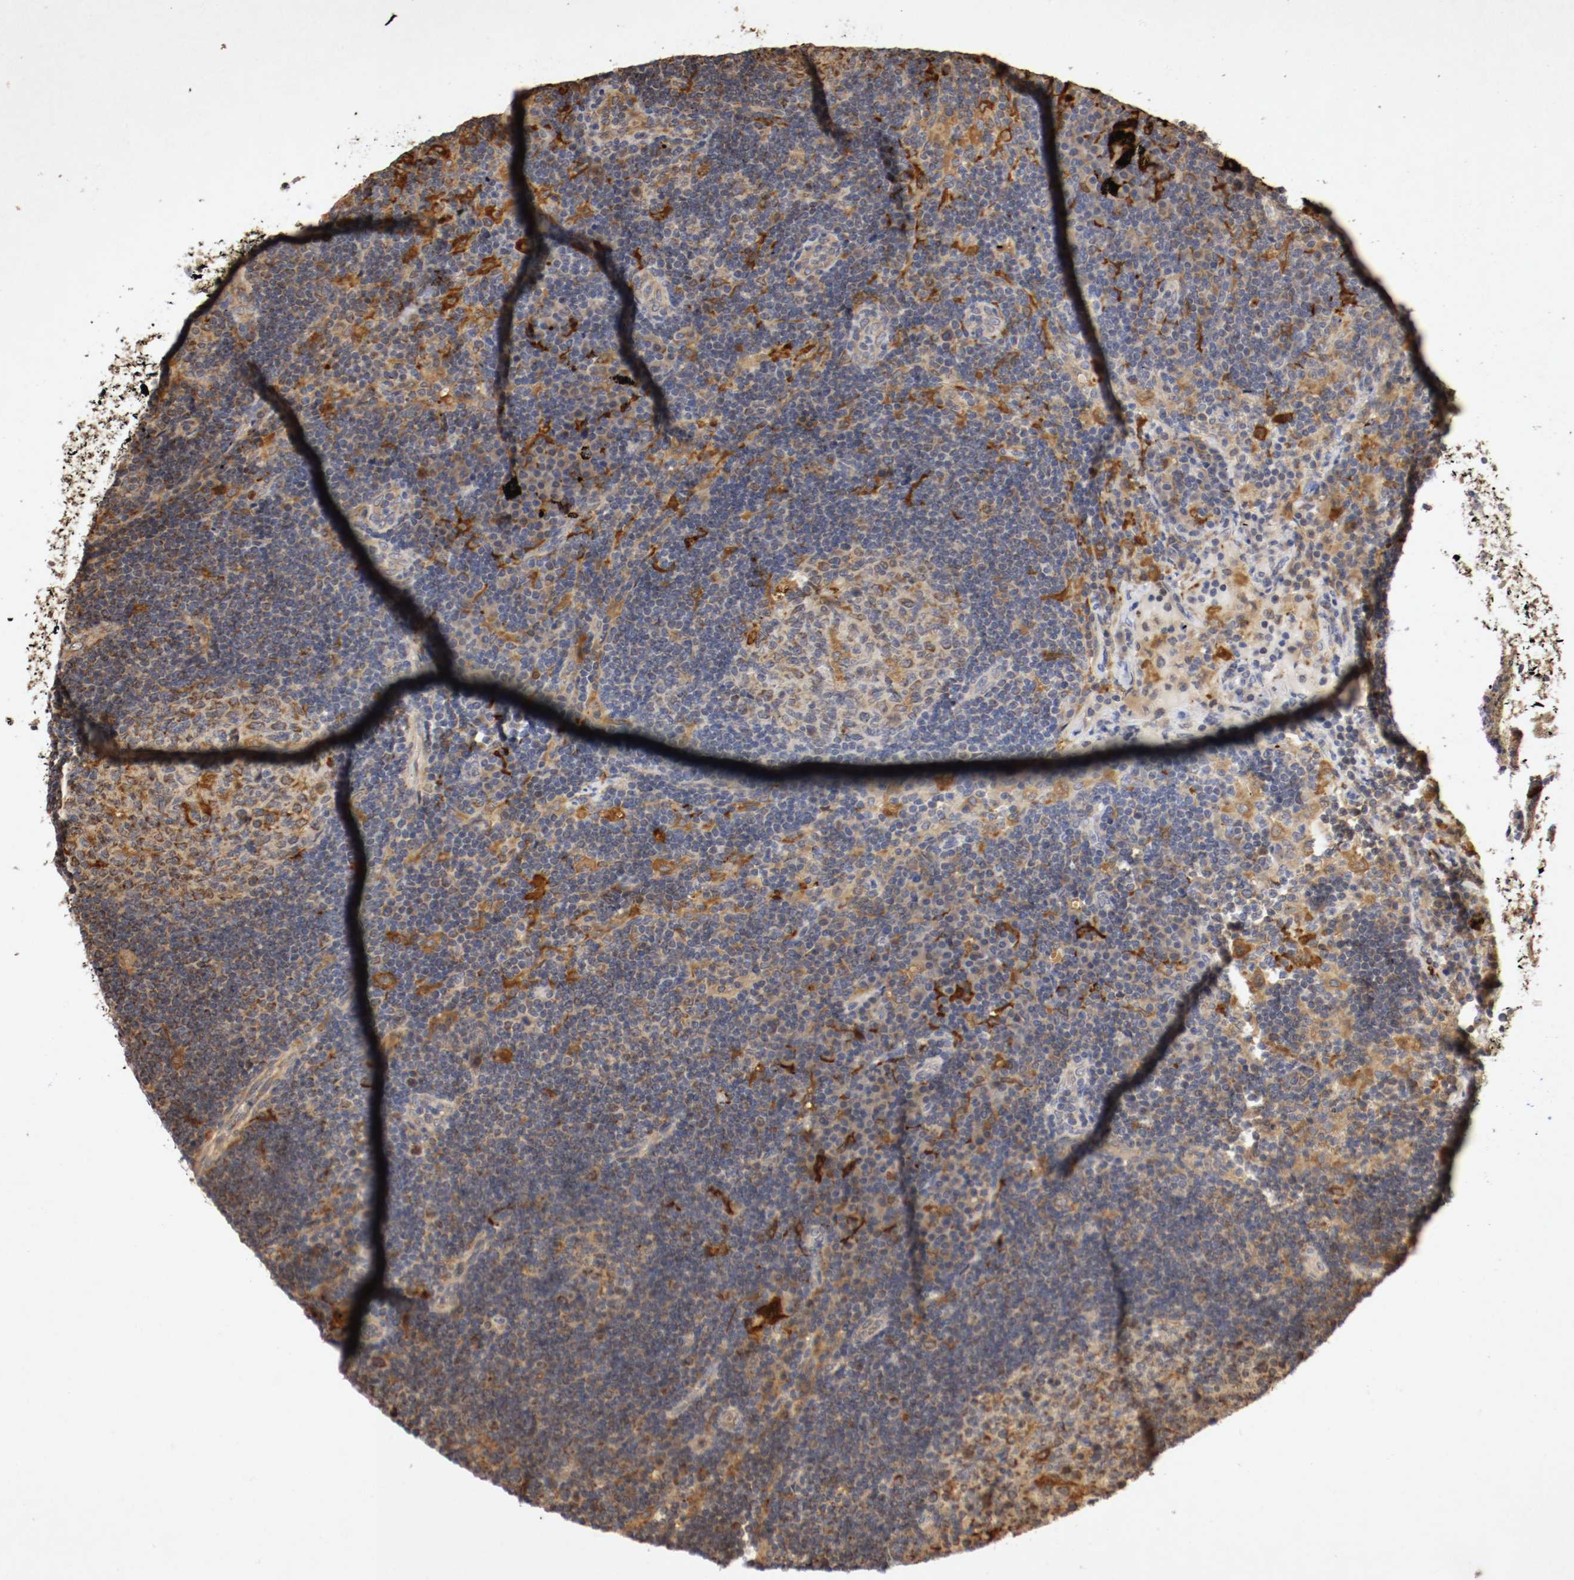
{"staining": {"intensity": "strong", "quantity": ">75%", "location": "cytoplasmic/membranous"}, "tissue": "lymph node", "cell_type": "Germinal center cells", "image_type": "normal", "snomed": [{"axis": "morphology", "description": "Normal tissue, NOS"}, {"axis": "morphology", "description": "Squamous cell carcinoma, metastatic, NOS"}, {"axis": "topography", "description": "Lymph node"}], "caption": "Germinal center cells reveal strong cytoplasmic/membranous positivity in approximately >75% of cells in unremarkable lymph node. (brown staining indicates protein expression, while blue staining denotes nuclei).", "gene": "VEZT", "patient": {"sex": "female", "age": 53}}